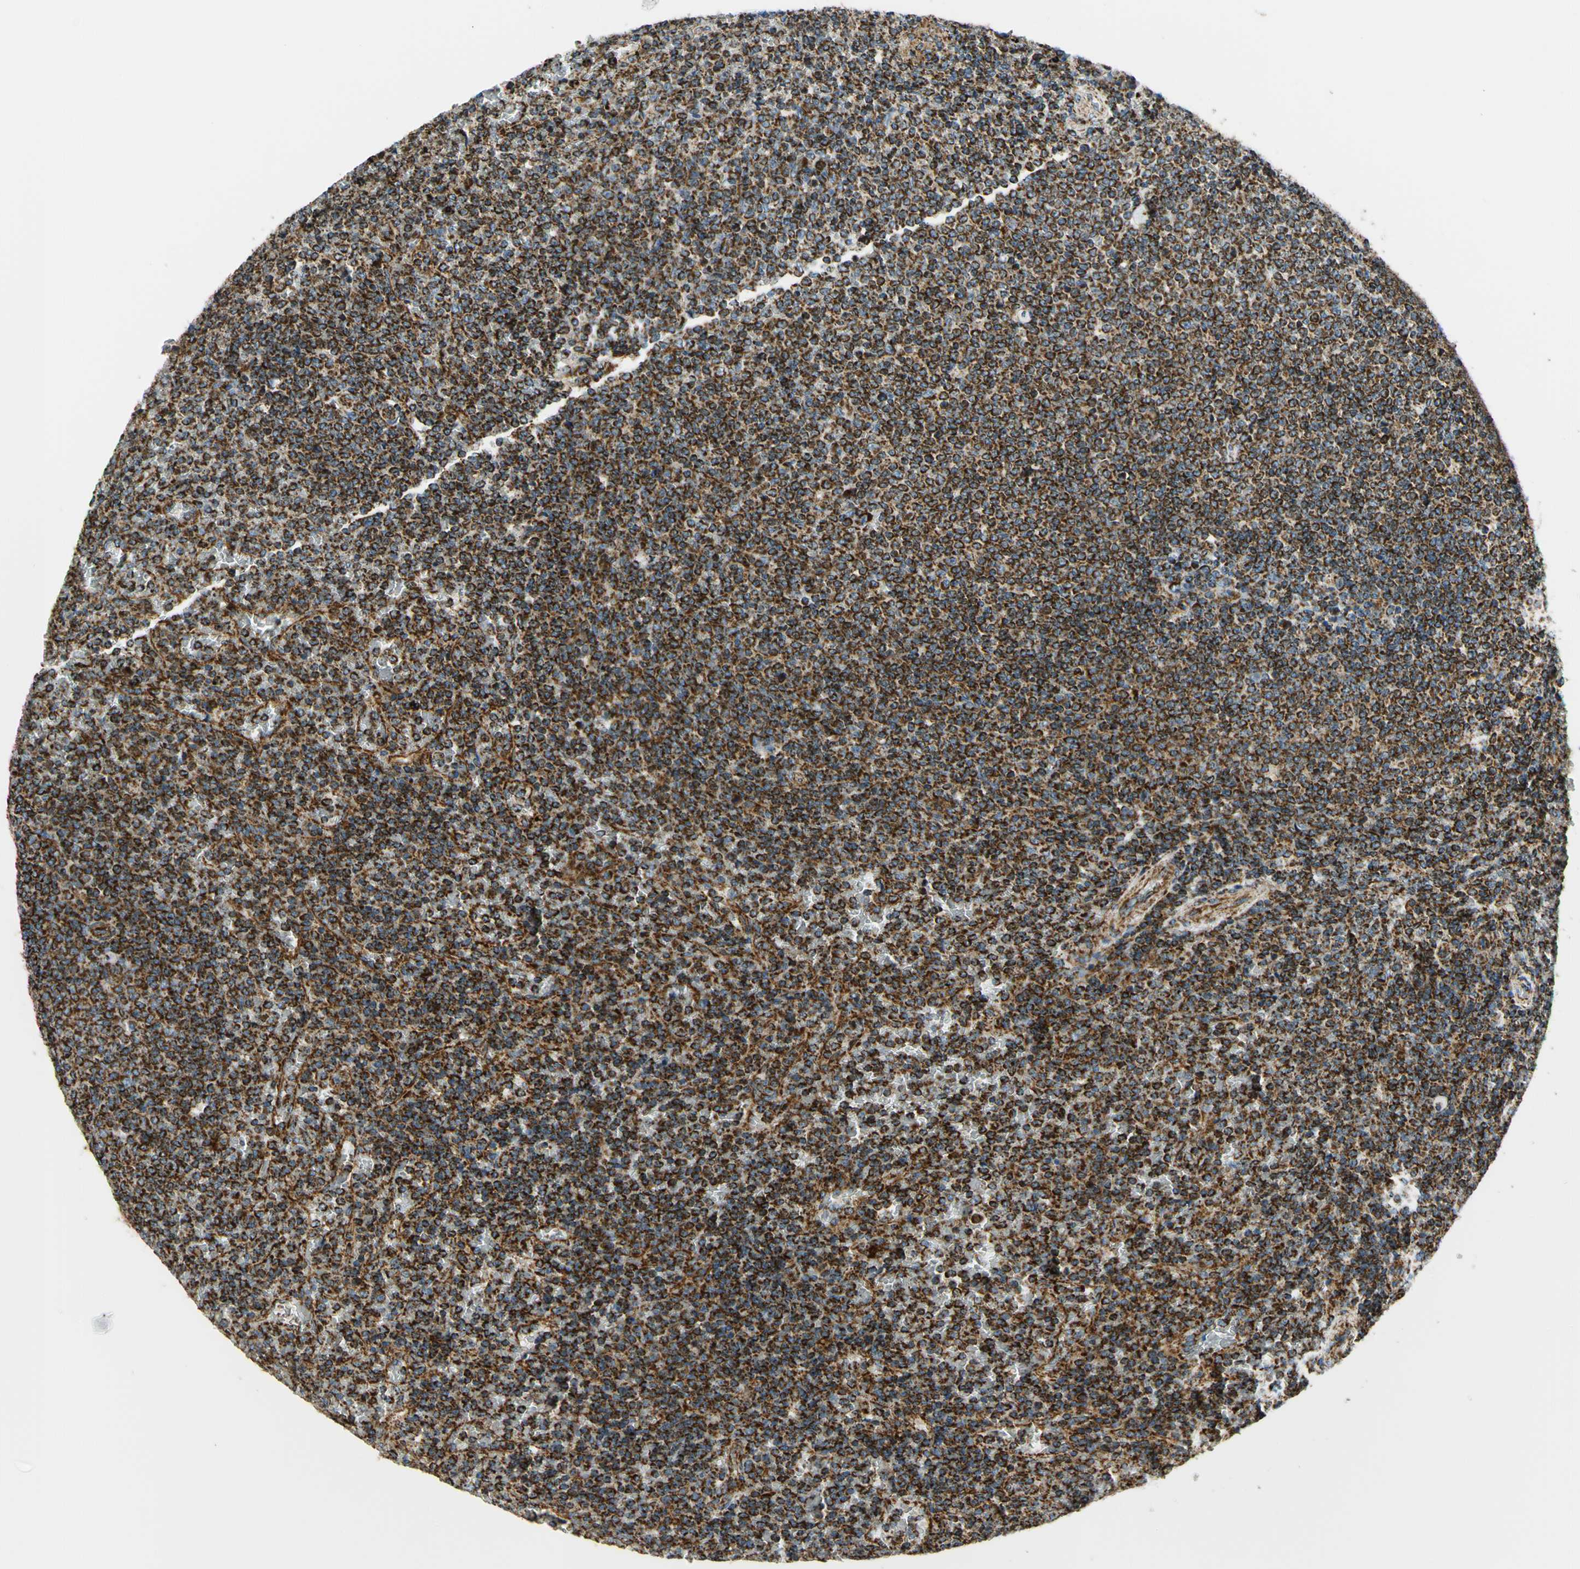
{"staining": {"intensity": "strong", "quantity": ">75%", "location": "cytoplasmic/membranous"}, "tissue": "lymphoma", "cell_type": "Tumor cells", "image_type": "cancer", "snomed": [{"axis": "morphology", "description": "Malignant lymphoma, non-Hodgkin's type, Low grade"}, {"axis": "topography", "description": "Spleen"}], "caption": "Protein expression analysis of low-grade malignant lymphoma, non-Hodgkin's type exhibits strong cytoplasmic/membranous expression in about >75% of tumor cells.", "gene": "MAVS", "patient": {"sex": "female", "age": 77}}